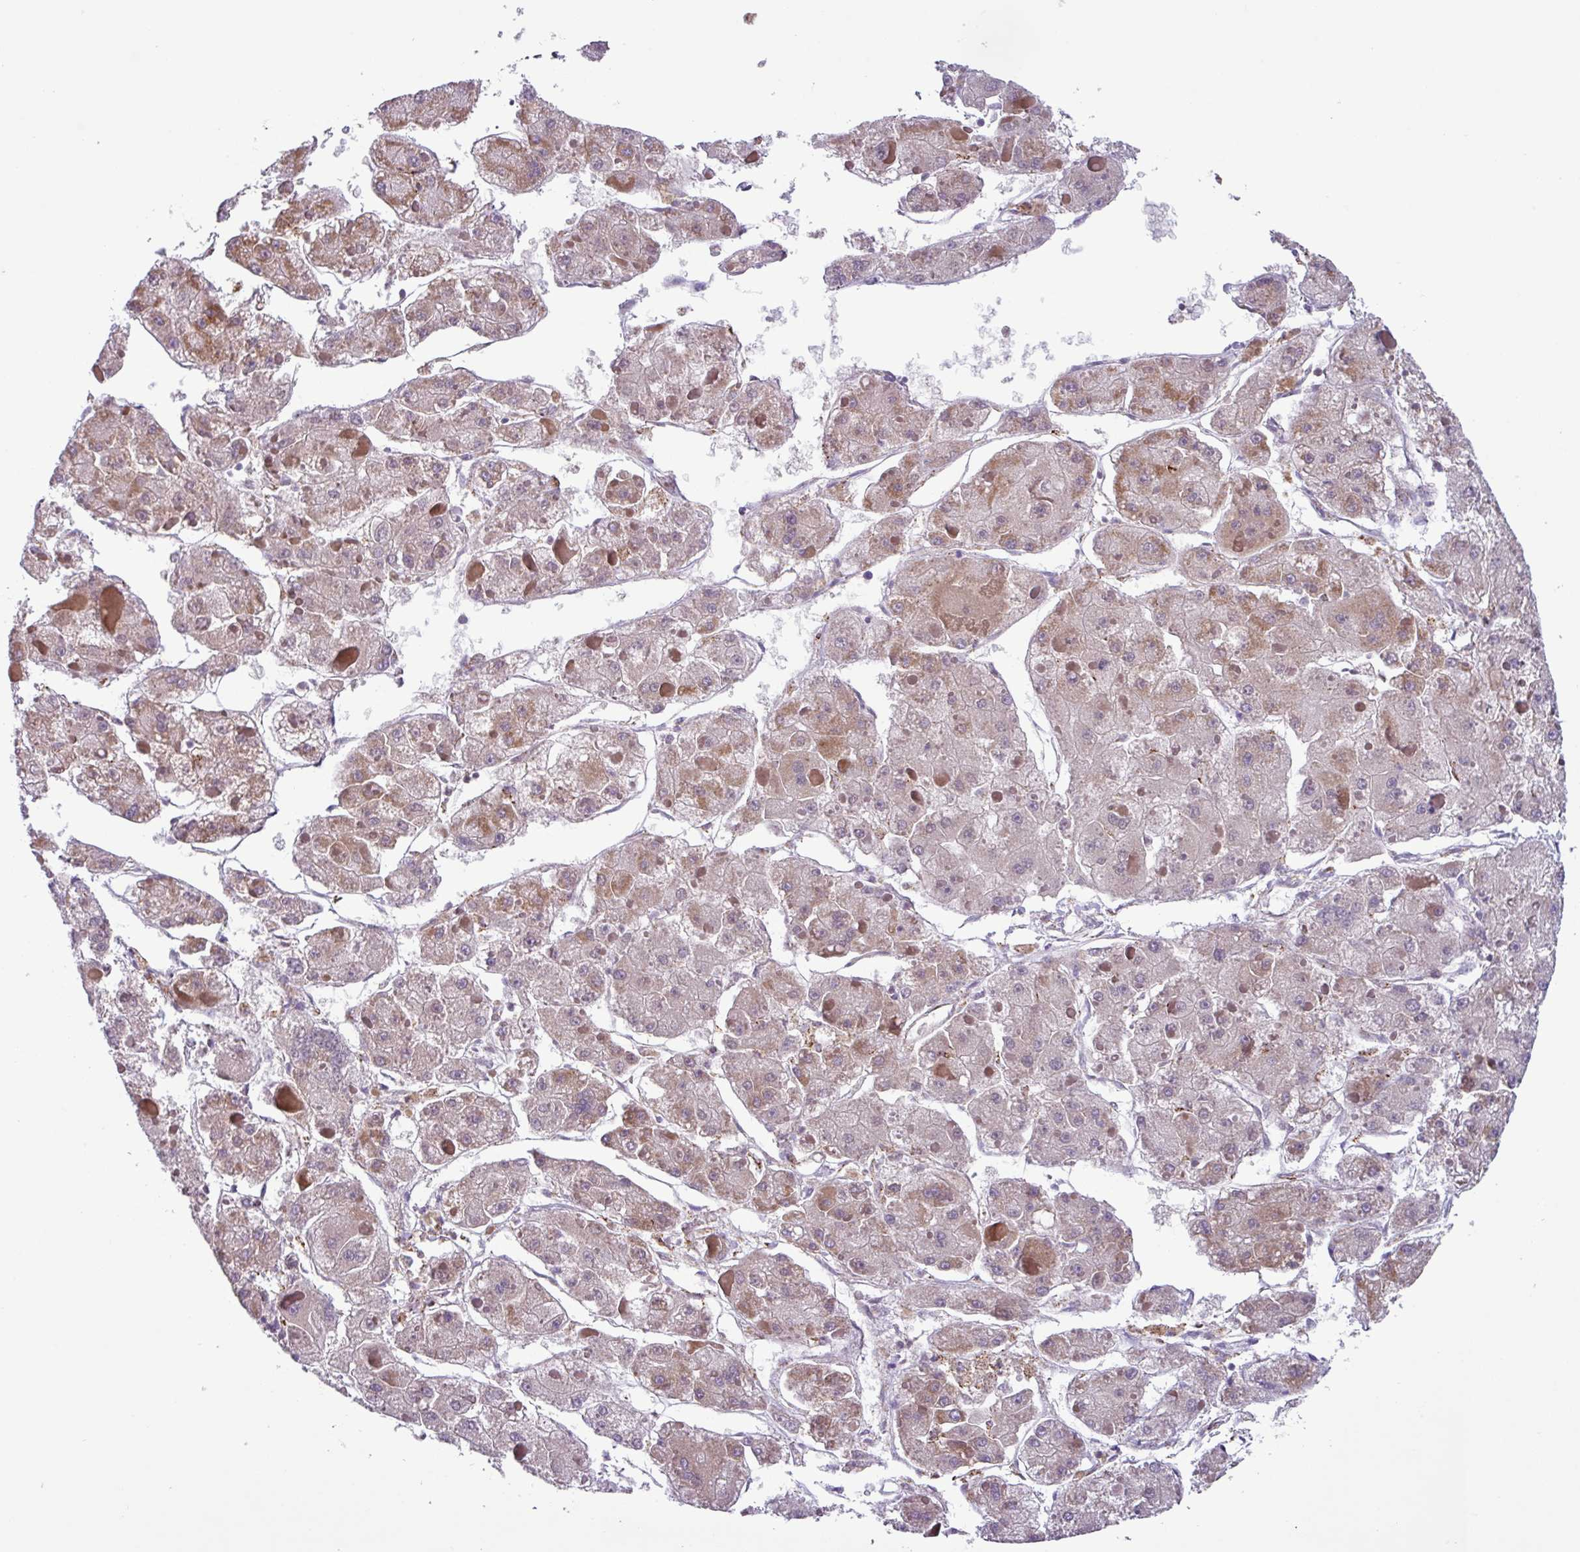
{"staining": {"intensity": "moderate", "quantity": "<25%", "location": "cytoplasmic/membranous"}, "tissue": "liver cancer", "cell_type": "Tumor cells", "image_type": "cancer", "snomed": [{"axis": "morphology", "description": "Carcinoma, Hepatocellular, NOS"}, {"axis": "topography", "description": "Liver"}], "caption": "This is a photomicrograph of immunohistochemistry staining of hepatocellular carcinoma (liver), which shows moderate positivity in the cytoplasmic/membranous of tumor cells.", "gene": "AKIRIN1", "patient": {"sex": "female", "age": 73}}